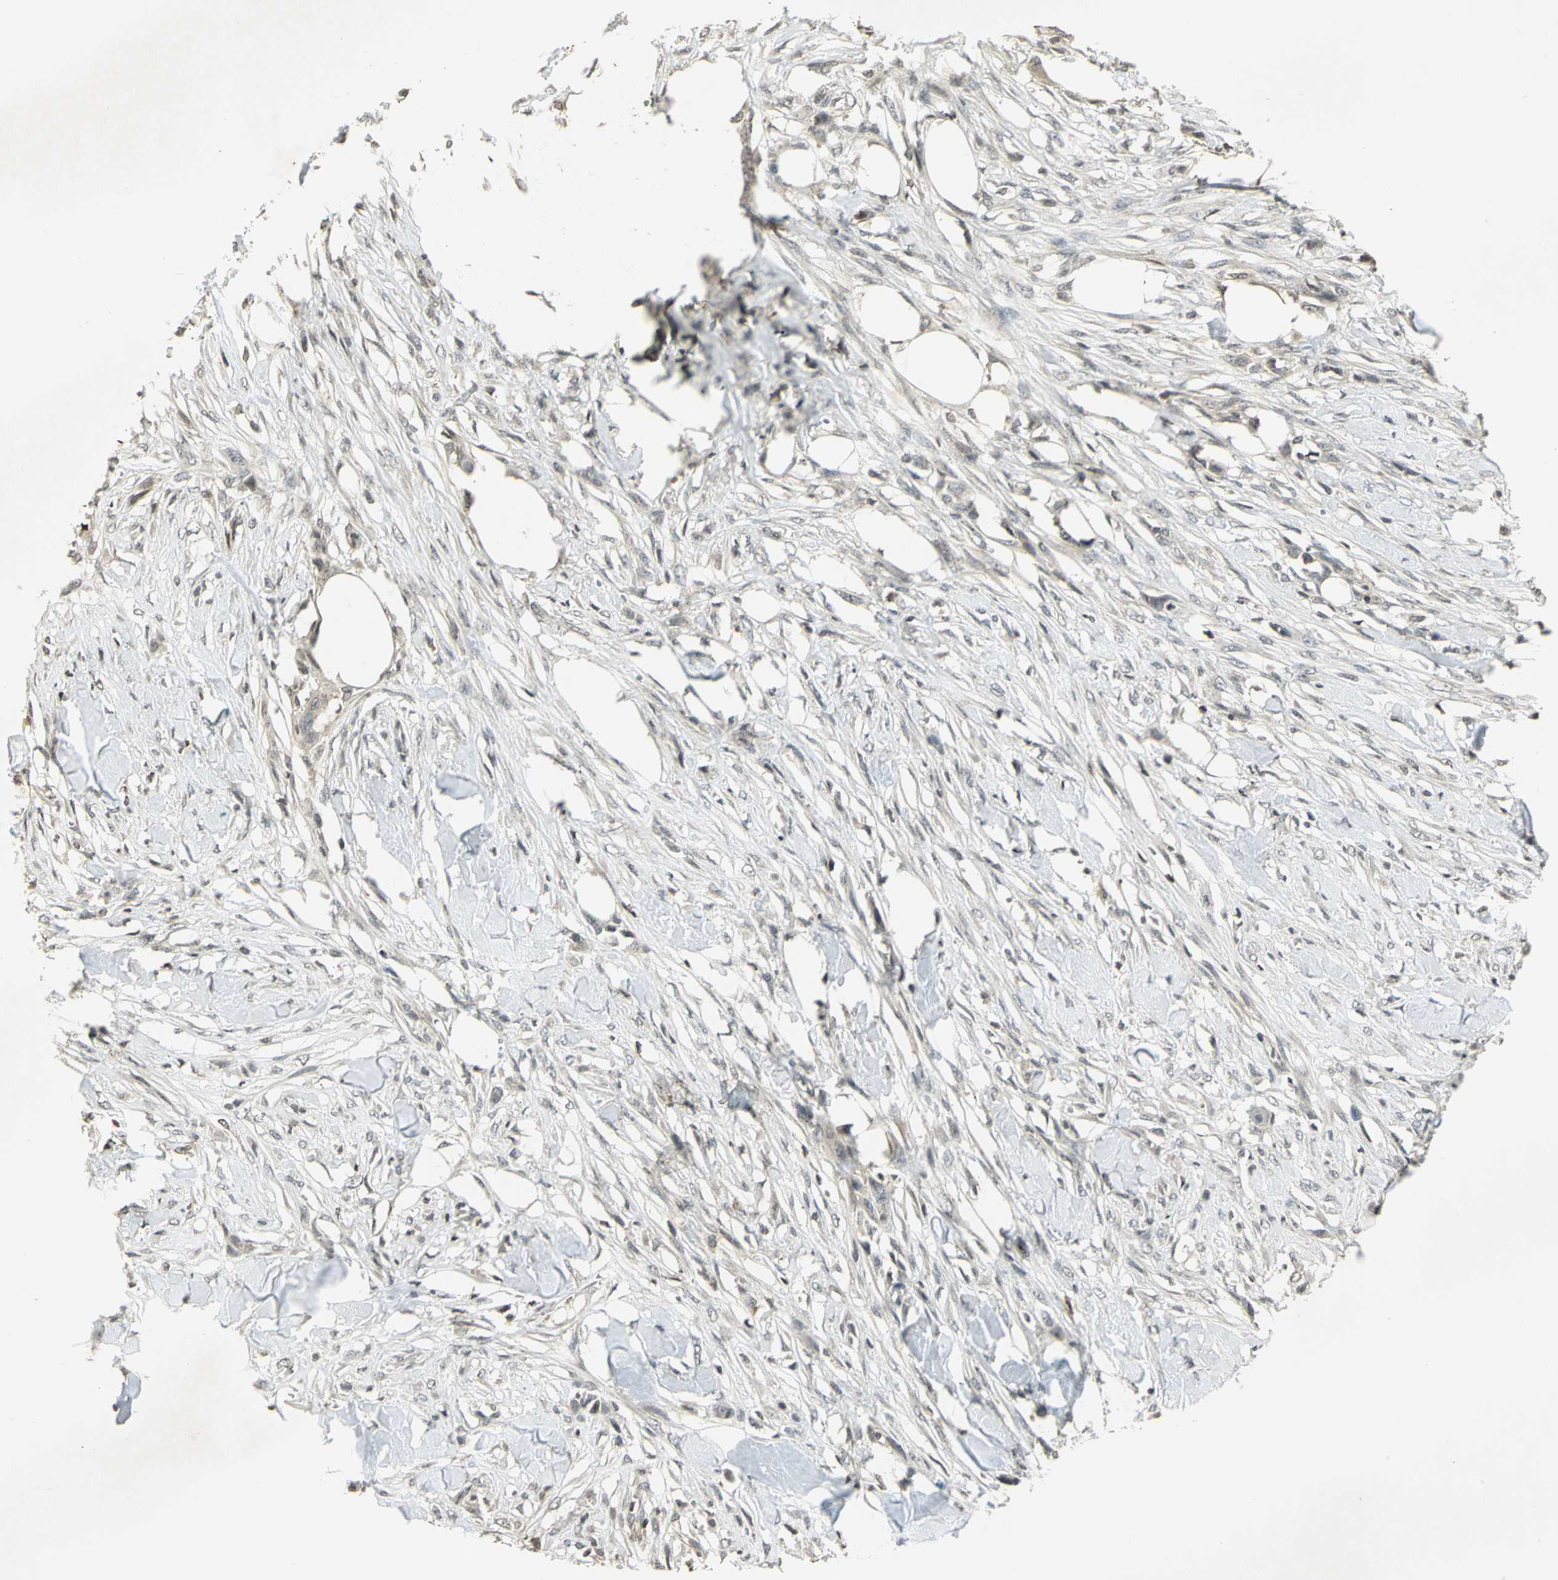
{"staining": {"intensity": "negative", "quantity": "none", "location": "none"}, "tissue": "skin cancer", "cell_type": "Tumor cells", "image_type": "cancer", "snomed": [{"axis": "morphology", "description": "Normal tissue, NOS"}, {"axis": "morphology", "description": "Squamous cell carcinoma, NOS"}, {"axis": "topography", "description": "Skin"}], "caption": "Immunohistochemistry of human squamous cell carcinoma (skin) demonstrates no staining in tumor cells.", "gene": "IL16", "patient": {"sex": "female", "age": 59}}